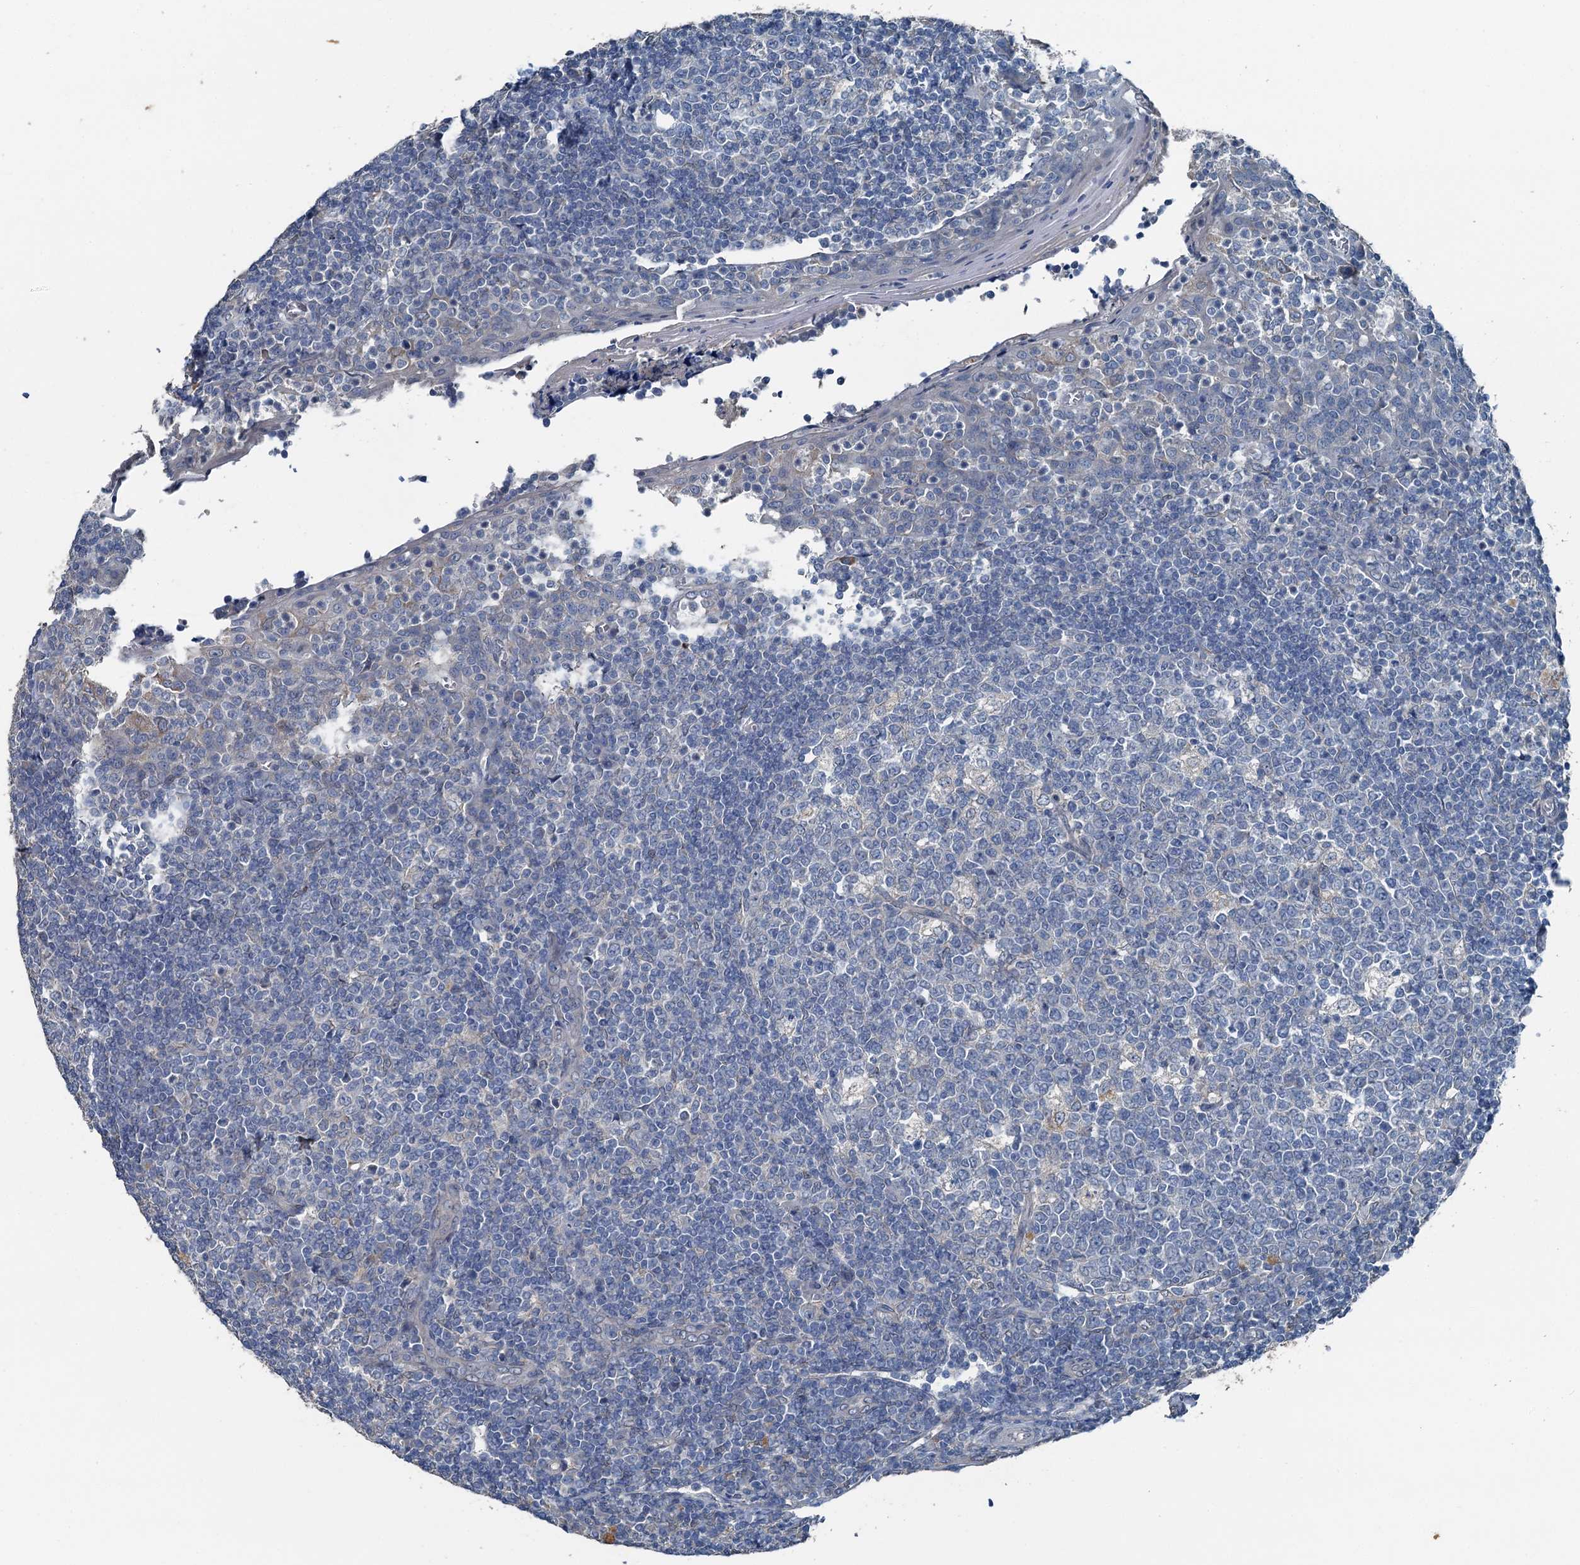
{"staining": {"intensity": "negative", "quantity": "none", "location": "none"}, "tissue": "tonsil", "cell_type": "Germinal center cells", "image_type": "normal", "snomed": [{"axis": "morphology", "description": "Normal tissue, NOS"}, {"axis": "topography", "description": "Tonsil"}], "caption": "Micrograph shows no protein expression in germinal center cells of unremarkable tonsil. (DAB IHC, high magnification).", "gene": "C6orf120", "patient": {"sex": "female", "age": 19}}